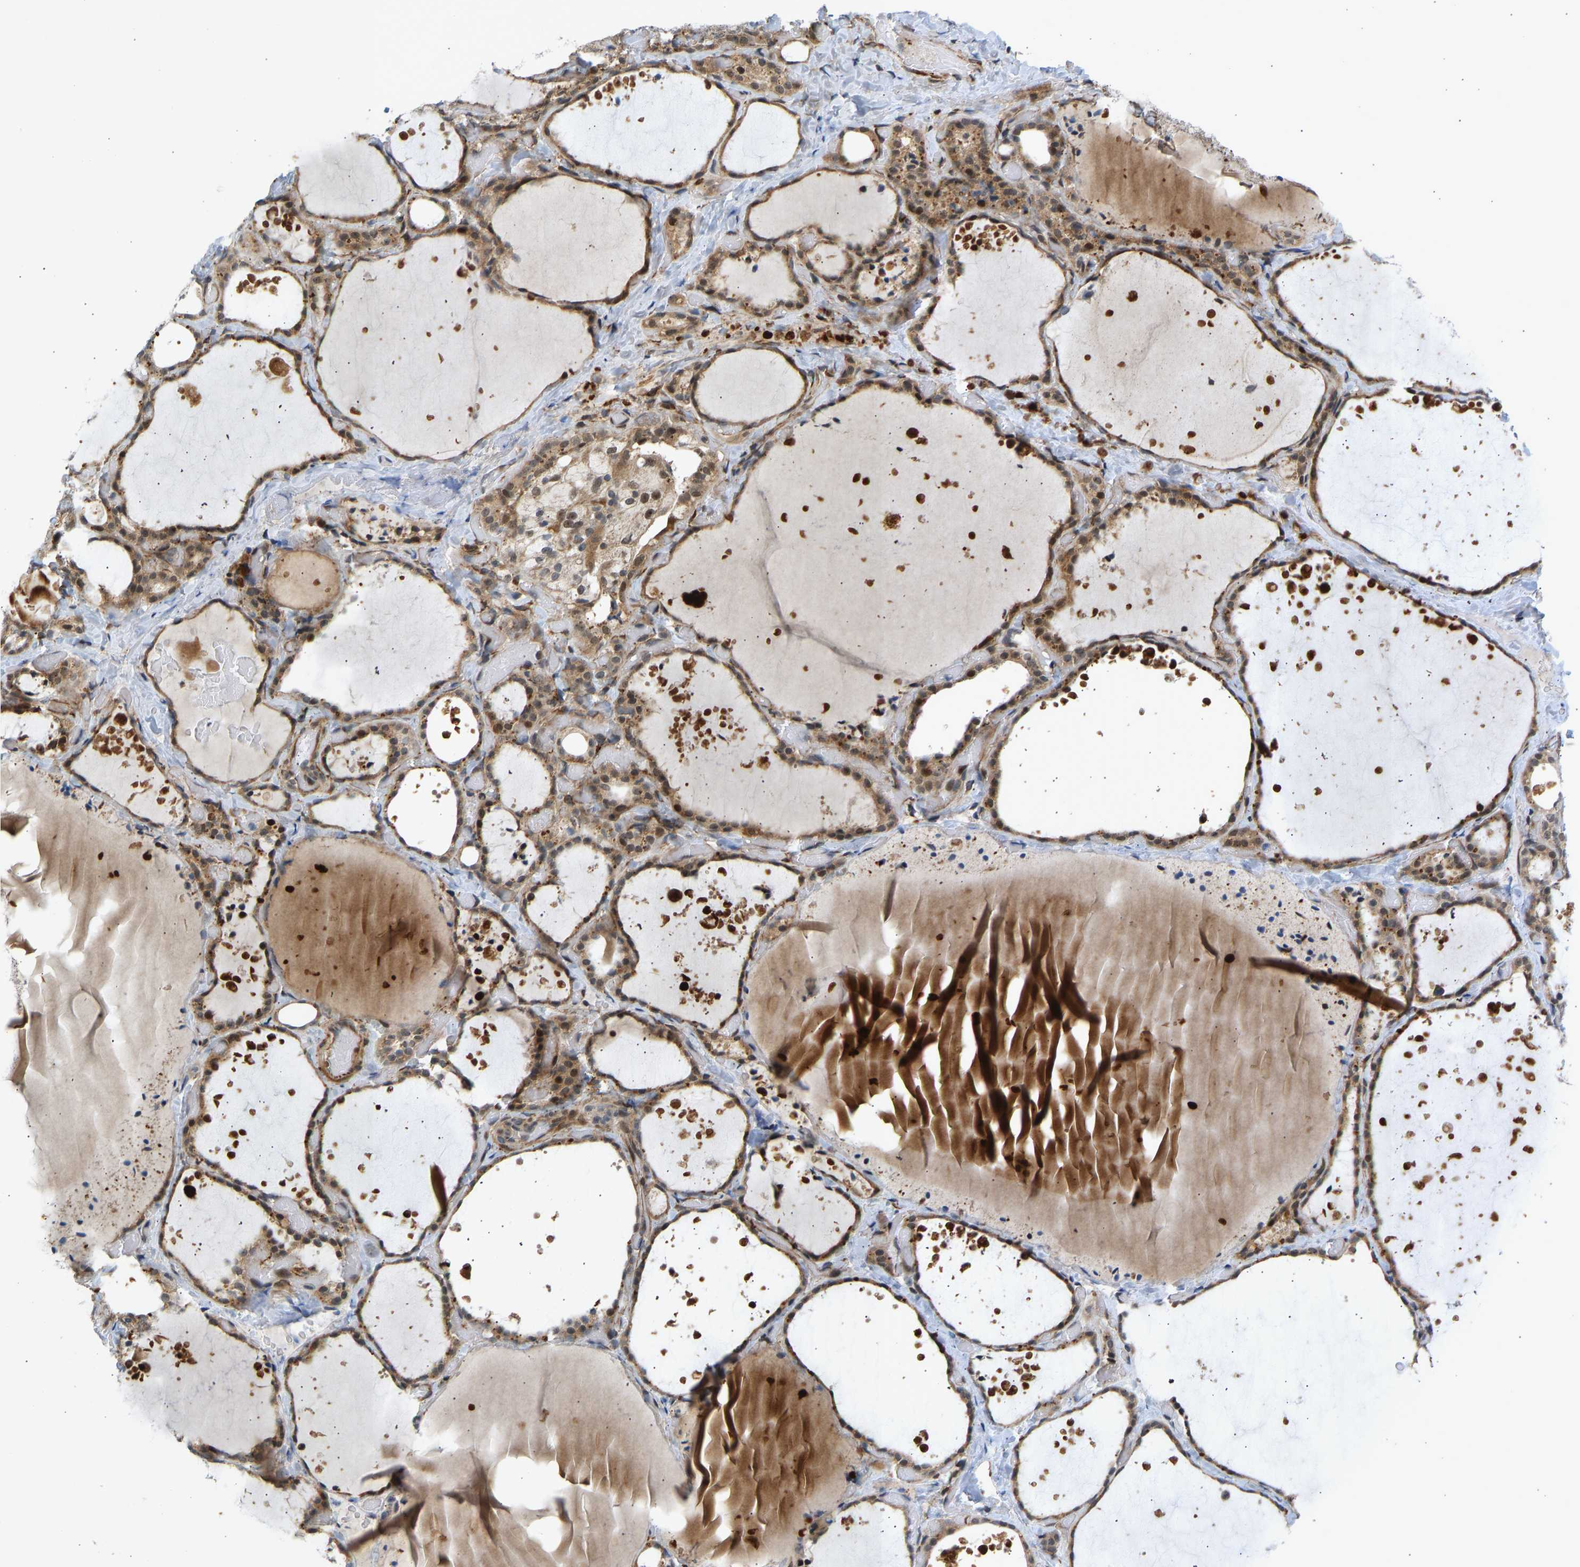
{"staining": {"intensity": "moderate", "quantity": ">75%", "location": "cytoplasmic/membranous,nuclear"}, "tissue": "thyroid gland", "cell_type": "Glandular cells", "image_type": "normal", "snomed": [{"axis": "morphology", "description": "Normal tissue, NOS"}, {"axis": "topography", "description": "Thyroid gland"}], "caption": "Immunohistochemistry (DAB) staining of benign human thyroid gland demonstrates moderate cytoplasmic/membranous,nuclear protein expression in approximately >75% of glandular cells.", "gene": "BAG1", "patient": {"sex": "female", "age": 44}}